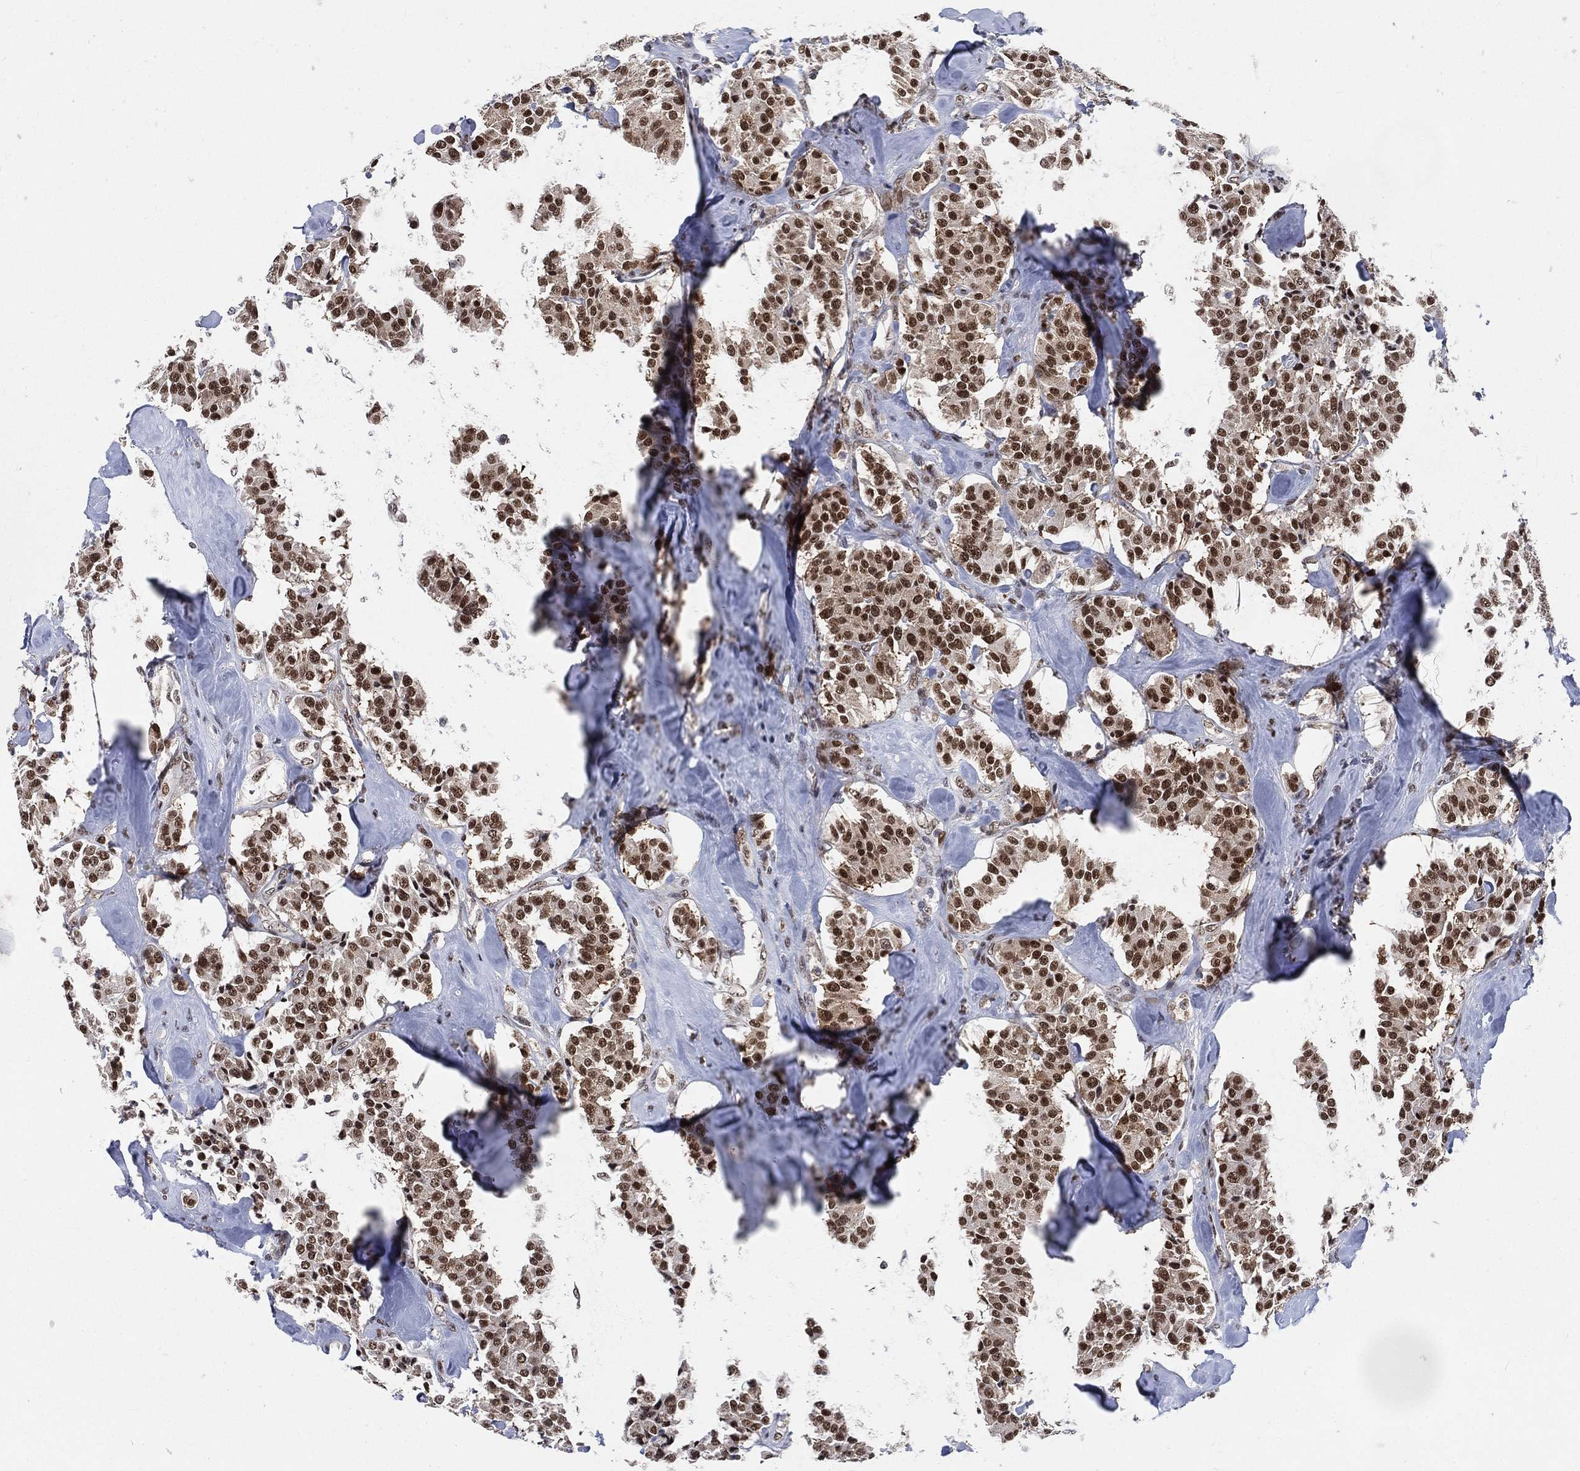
{"staining": {"intensity": "strong", "quantity": ">75%", "location": "nuclear"}, "tissue": "carcinoid", "cell_type": "Tumor cells", "image_type": "cancer", "snomed": [{"axis": "morphology", "description": "Carcinoid, malignant, NOS"}, {"axis": "topography", "description": "Pancreas"}], "caption": "An image of carcinoid stained for a protein shows strong nuclear brown staining in tumor cells.", "gene": "YLPM1", "patient": {"sex": "male", "age": 41}}